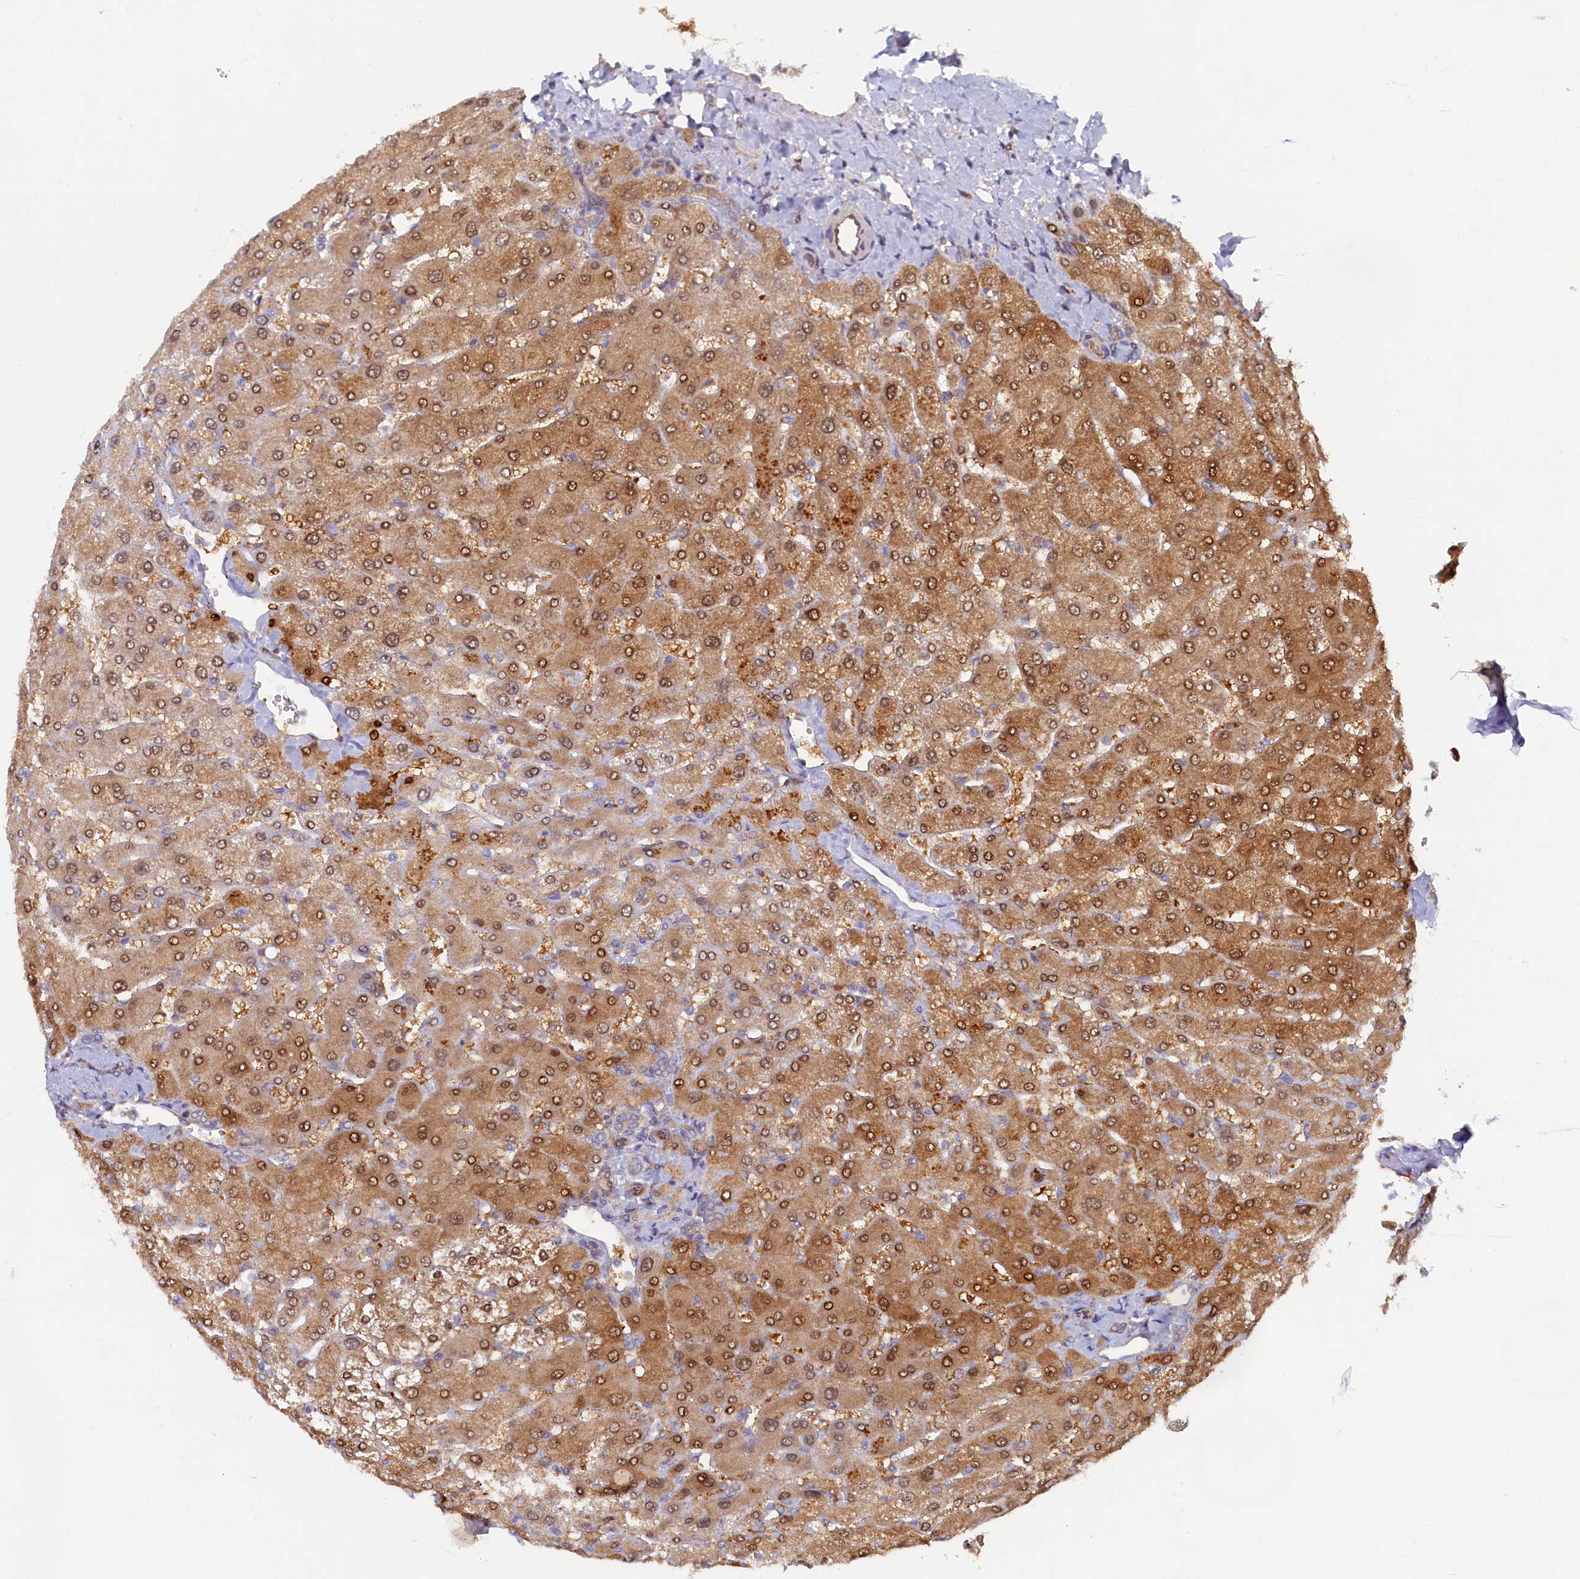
{"staining": {"intensity": "negative", "quantity": "none", "location": "none"}, "tissue": "liver", "cell_type": "Cholangiocytes", "image_type": "normal", "snomed": [{"axis": "morphology", "description": "Normal tissue, NOS"}, {"axis": "topography", "description": "Liver"}], "caption": "The immunohistochemistry image has no significant expression in cholangiocytes of liver. (DAB (3,3'-diaminobenzidine) immunohistochemistry visualized using brightfield microscopy, high magnification).", "gene": "STX12", "patient": {"sex": "male", "age": 55}}